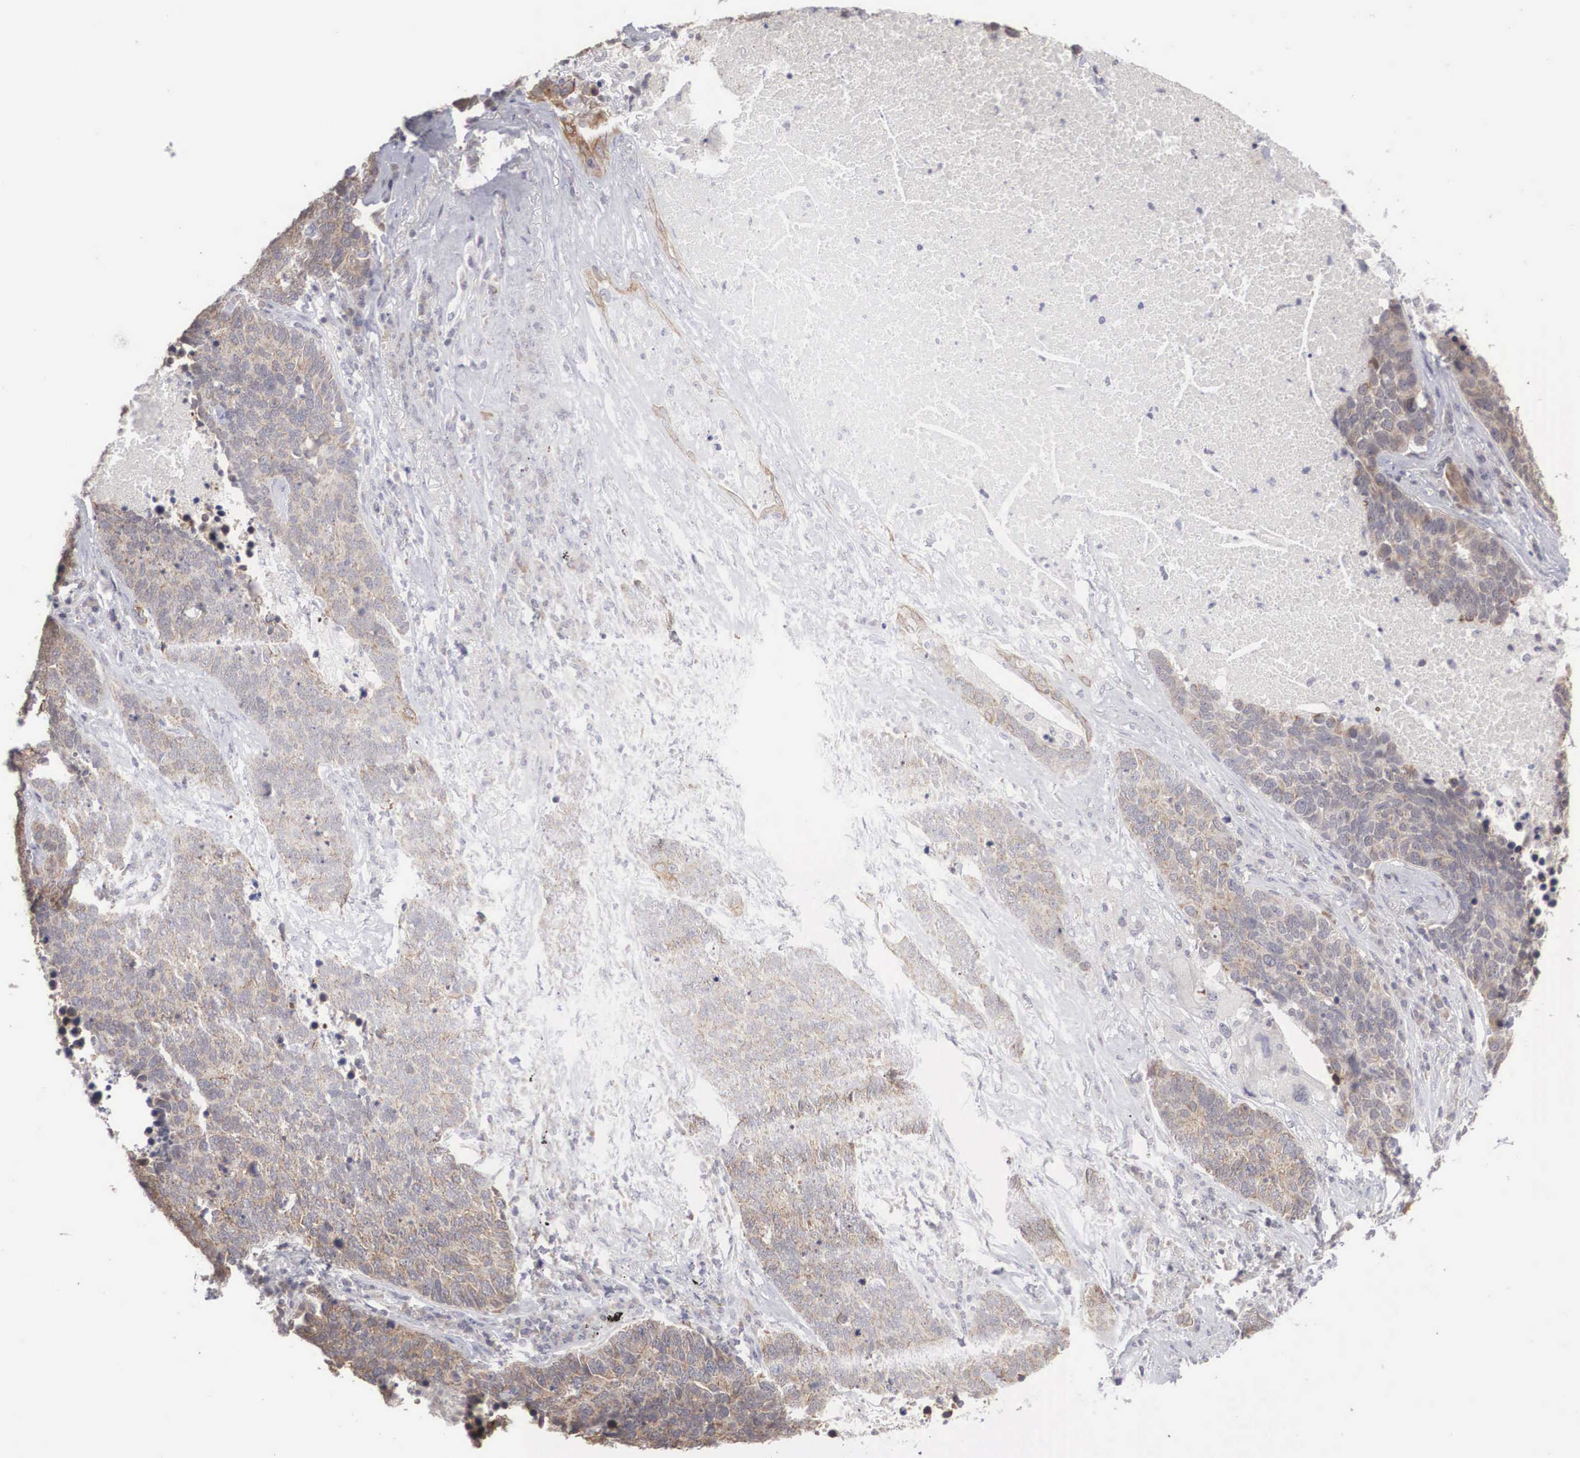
{"staining": {"intensity": "moderate", "quantity": ">75%", "location": "cytoplasmic/membranous"}, "tissue": "lung cancer", "cell_type": "Tumor cells", "image_type": "cancer", "snomed": [{"axis": "morphology", "description": "Neoplasm, malignant, NOS"}, {"axis": "topography", "description": "Lung"}], "caption": "Lung cancer (malignant neoplasm) stained for a protein (brown) exhibits moderate cytoplasmic/membranous positive expression in about >75% of tumor cells.", "gene": "WDR89", "patient": {"sex": "female", "age": 75}}